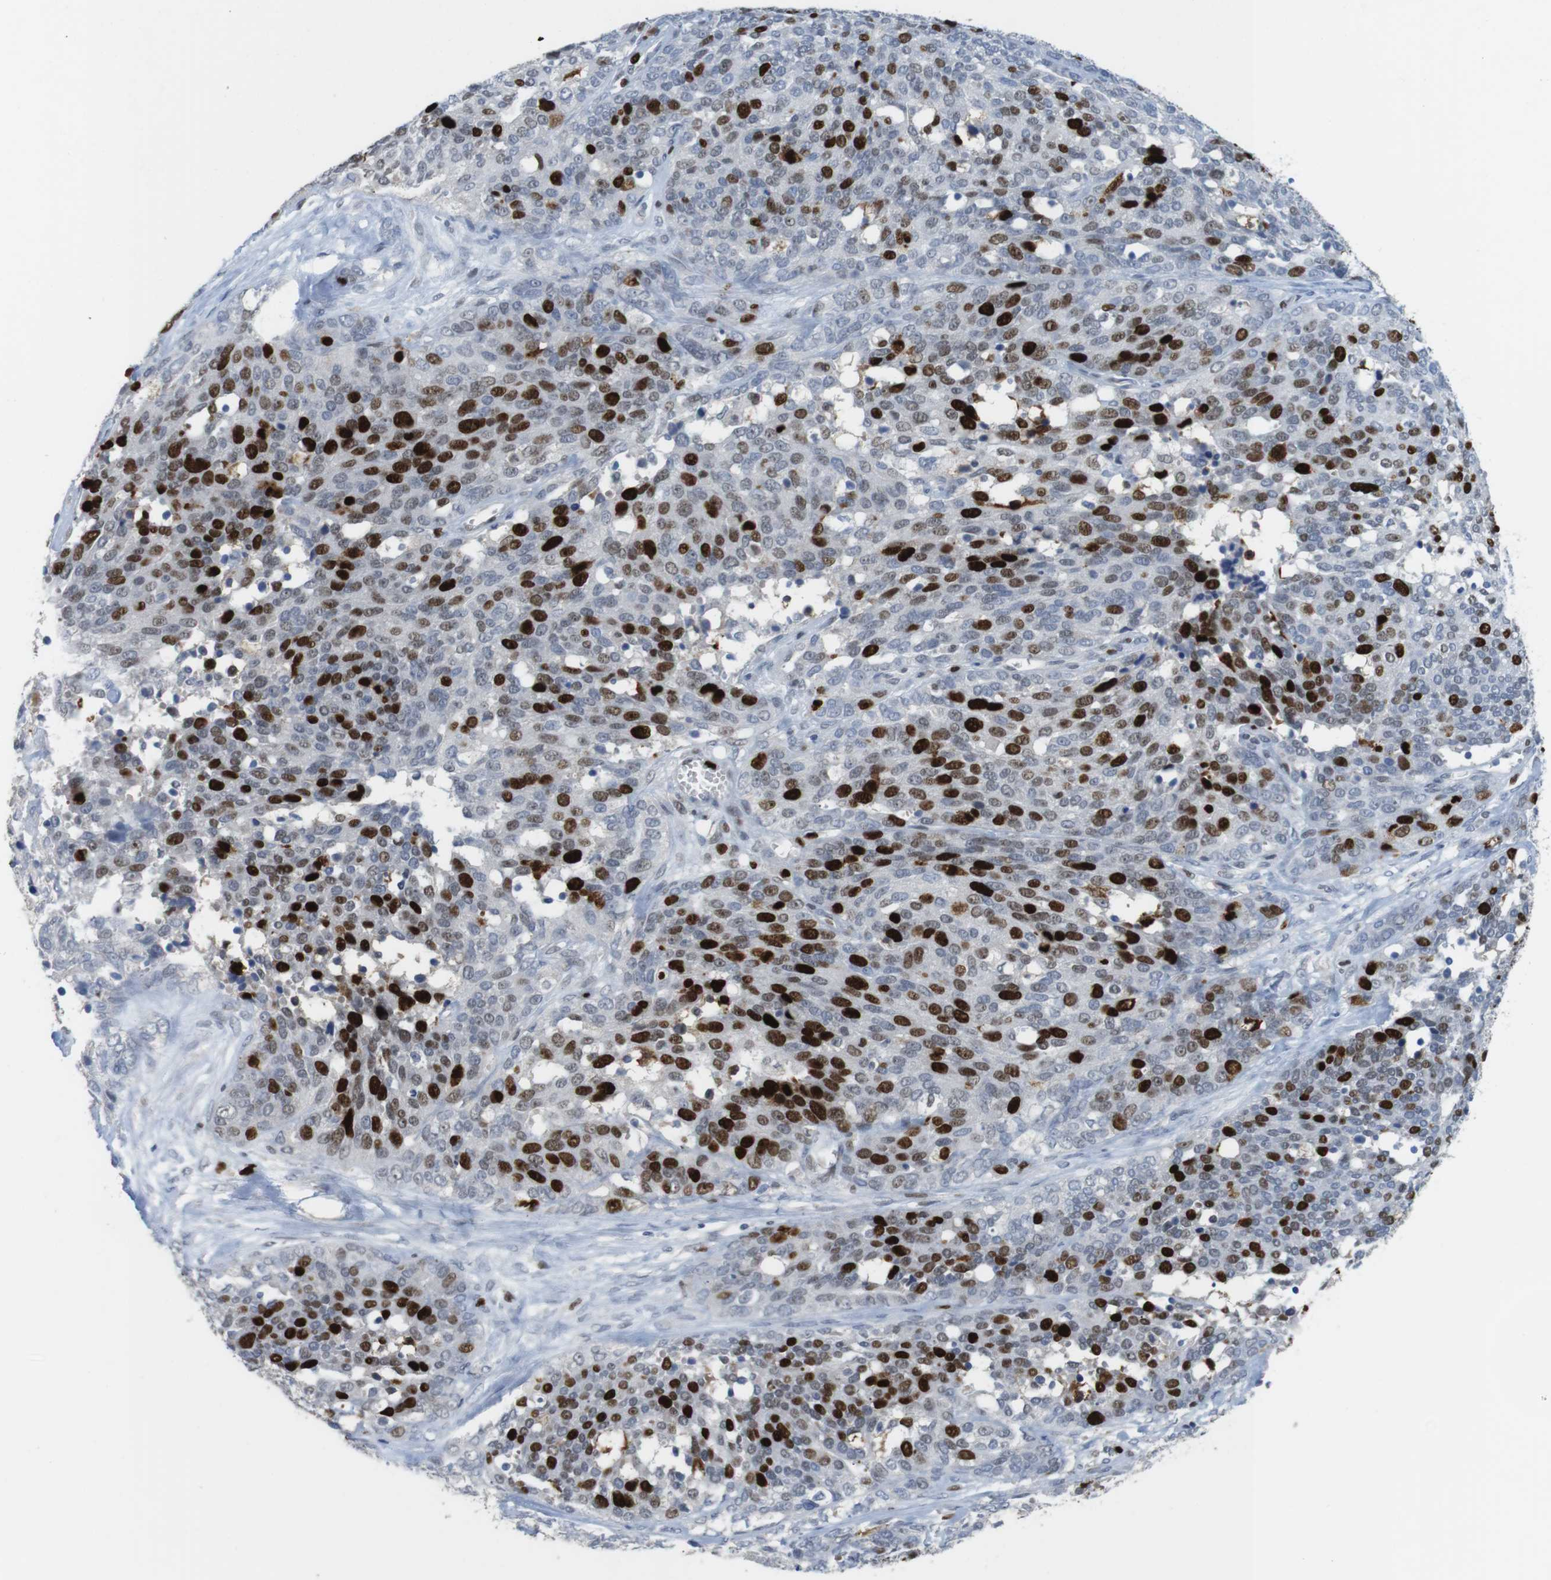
{"staining": {"intensity": "strong", "quantity": "25%-75%", "location": "nuclear"}, "tissue": "ovarian cancer", "cell_type": "Tumor cells", "image_type": "cancer", "snomed": [{"axis": "morphology", "description": "Cystadenocarcinoma, serous, NOS"}, {"axis": "topography", "description": "Ovary"}], "caption": "Immunohistochemical staining of serous cystadenocarcinoma (ovarian) demonstrates high levels of strong nuclear protein staining in about 25%-75% of tumor cells.", "gene": "KPNA2", "patient": {"sex": "female", "age": 44}}